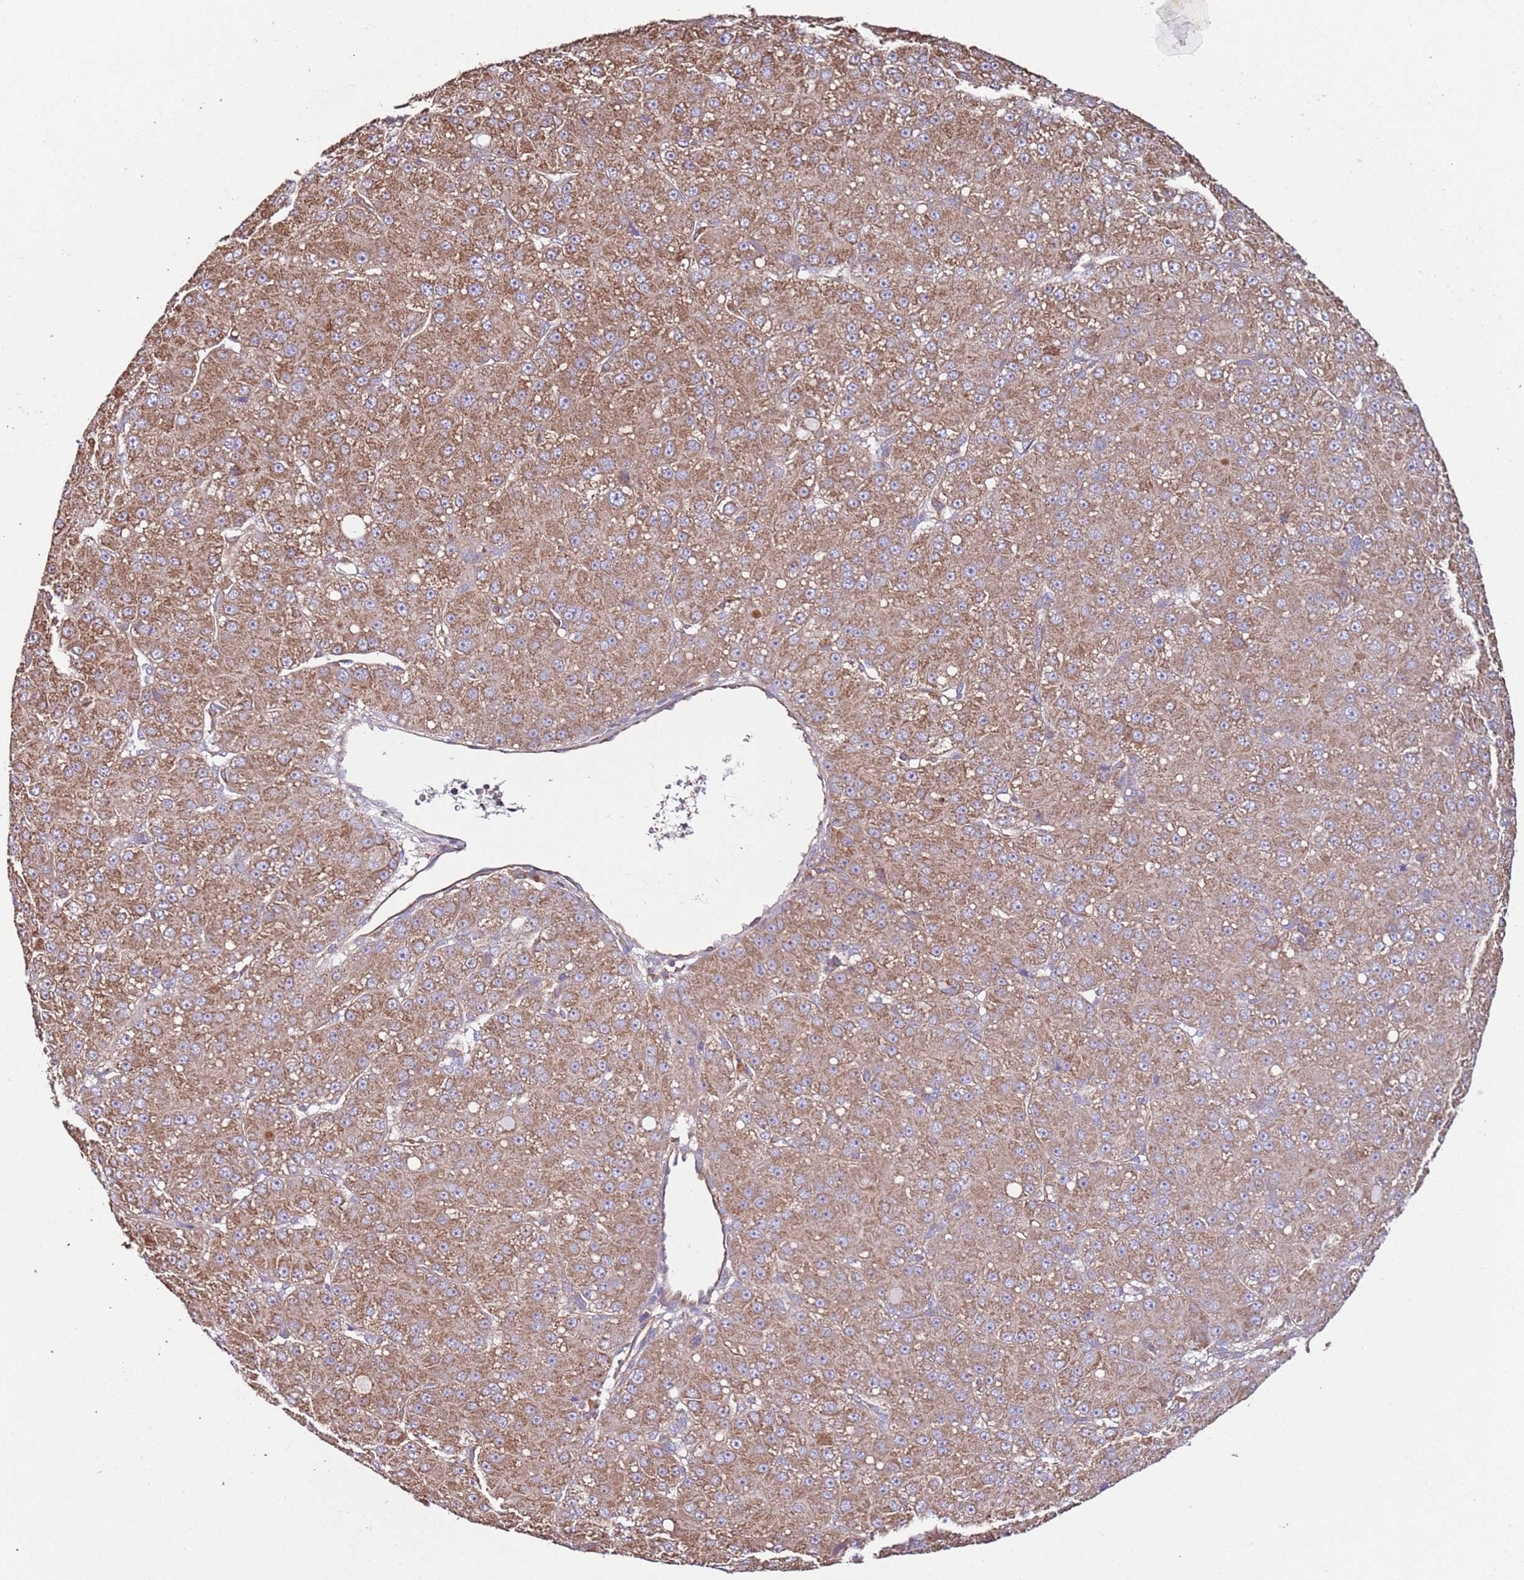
{"staining": {"intensity": "moderate", "quantity": ">75%", "location": "cytoplasmic/membranous"}, "tissue": "liver cancer", "cell_type": "Tumor cells", "image_type": "cancer", "snomed": [{"axis": "morphology", "description": "Carcinoma, Hepatocellular, NOS"}, {"axis": "topography", "description": "Liver"}], "caption": "Liver cancer (hepatocellular carcinoma) was stained to show a protein in brown. There is medium levels of moderate cytoplasmic/membranous positivity in about >75% of tumor cells.", "gene": "RMND5A", "patient": {"sex": "male", "age": 67}}